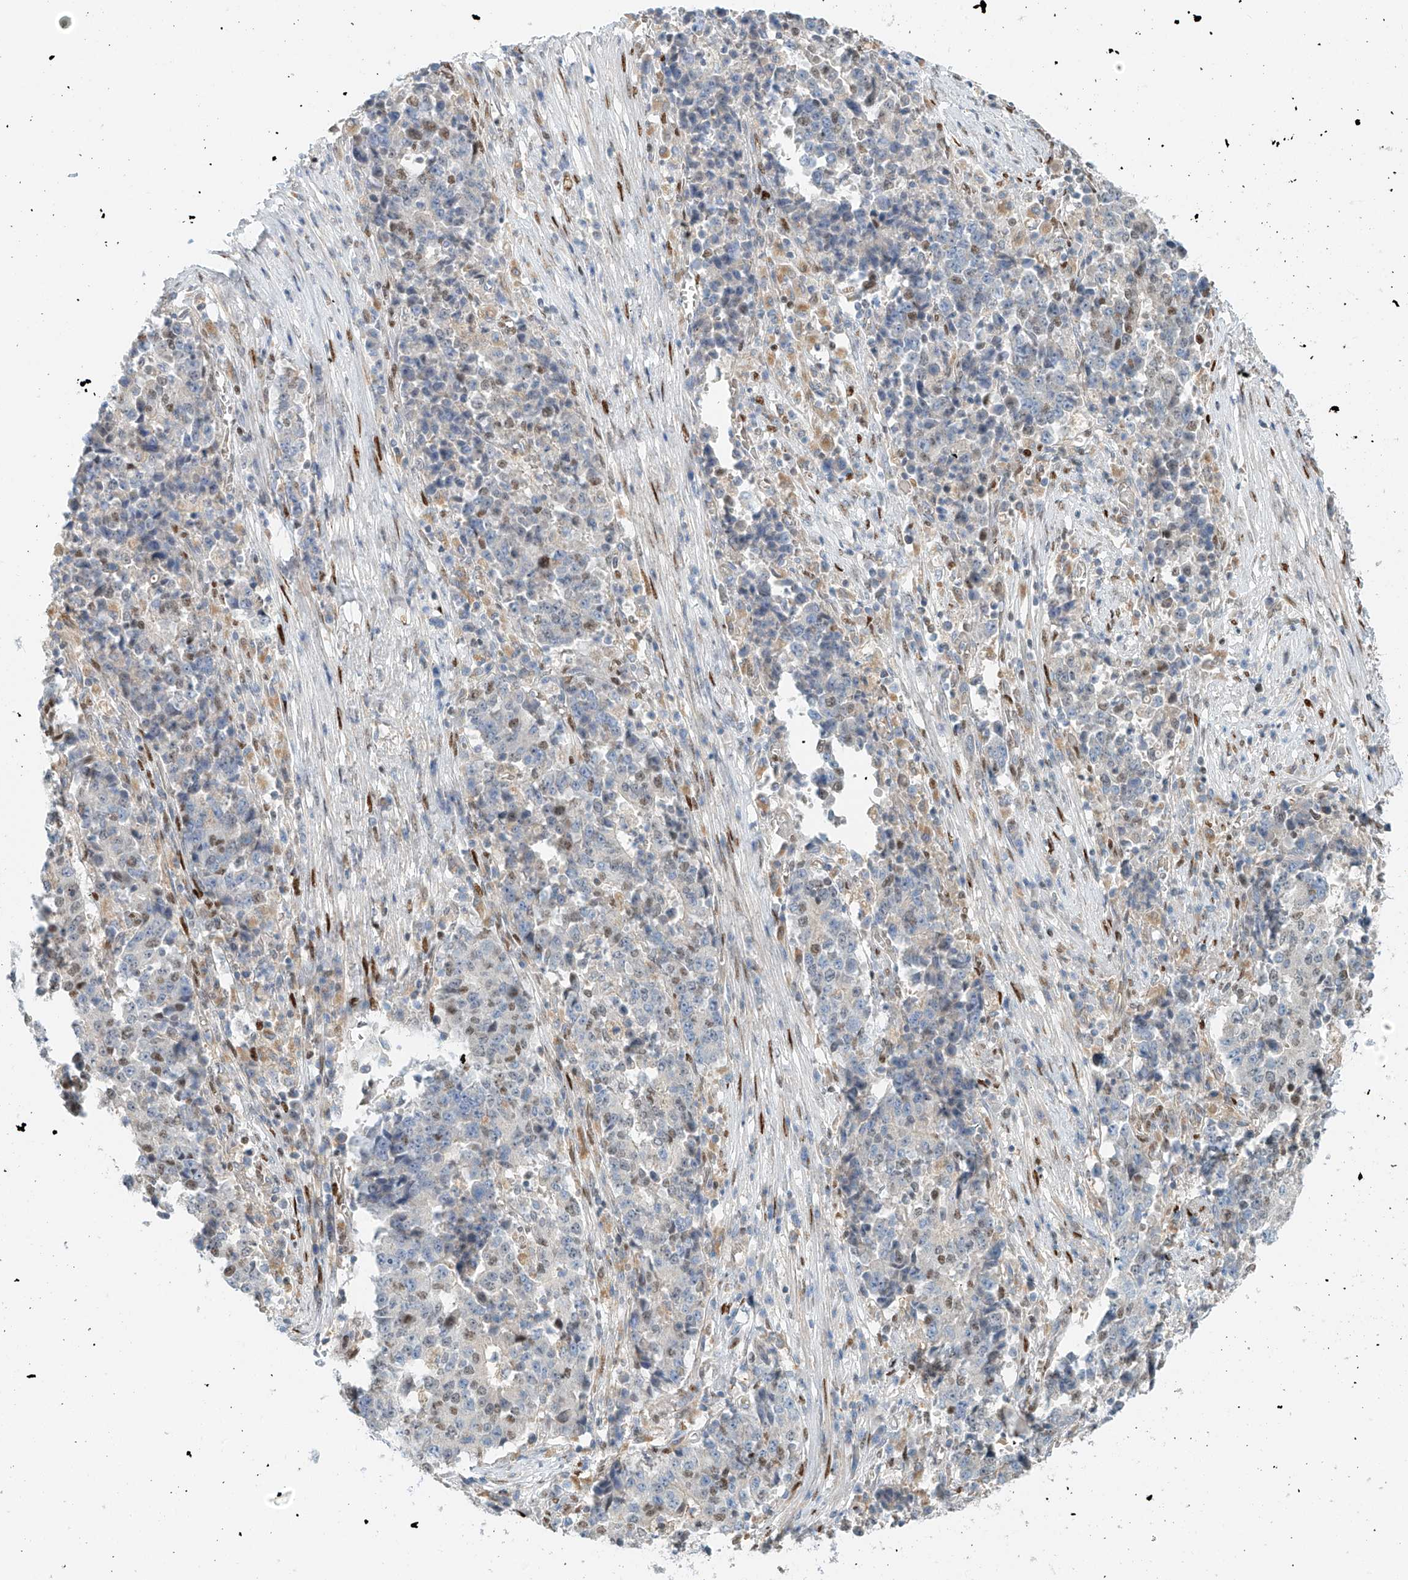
{"staining": {"intensity": "negative", "quantity": "none", "location": "none"}, "tissue": "stomach cancer", "cell_type": "Tumor cells", "image_type": "cancer", "snomed": [{"axis": "morphology", "description": "Adenocarcinoma, NOS"}, {"axis": "topography", "description": "Stomach"}], "caption": "This is an immunohistochemistry micrograph of human stomach cancer (adenocarcinoma). There is no expression in tumor cells.", "gene": "ZNF514", "patient": {"sex": "male", "age": 59}}